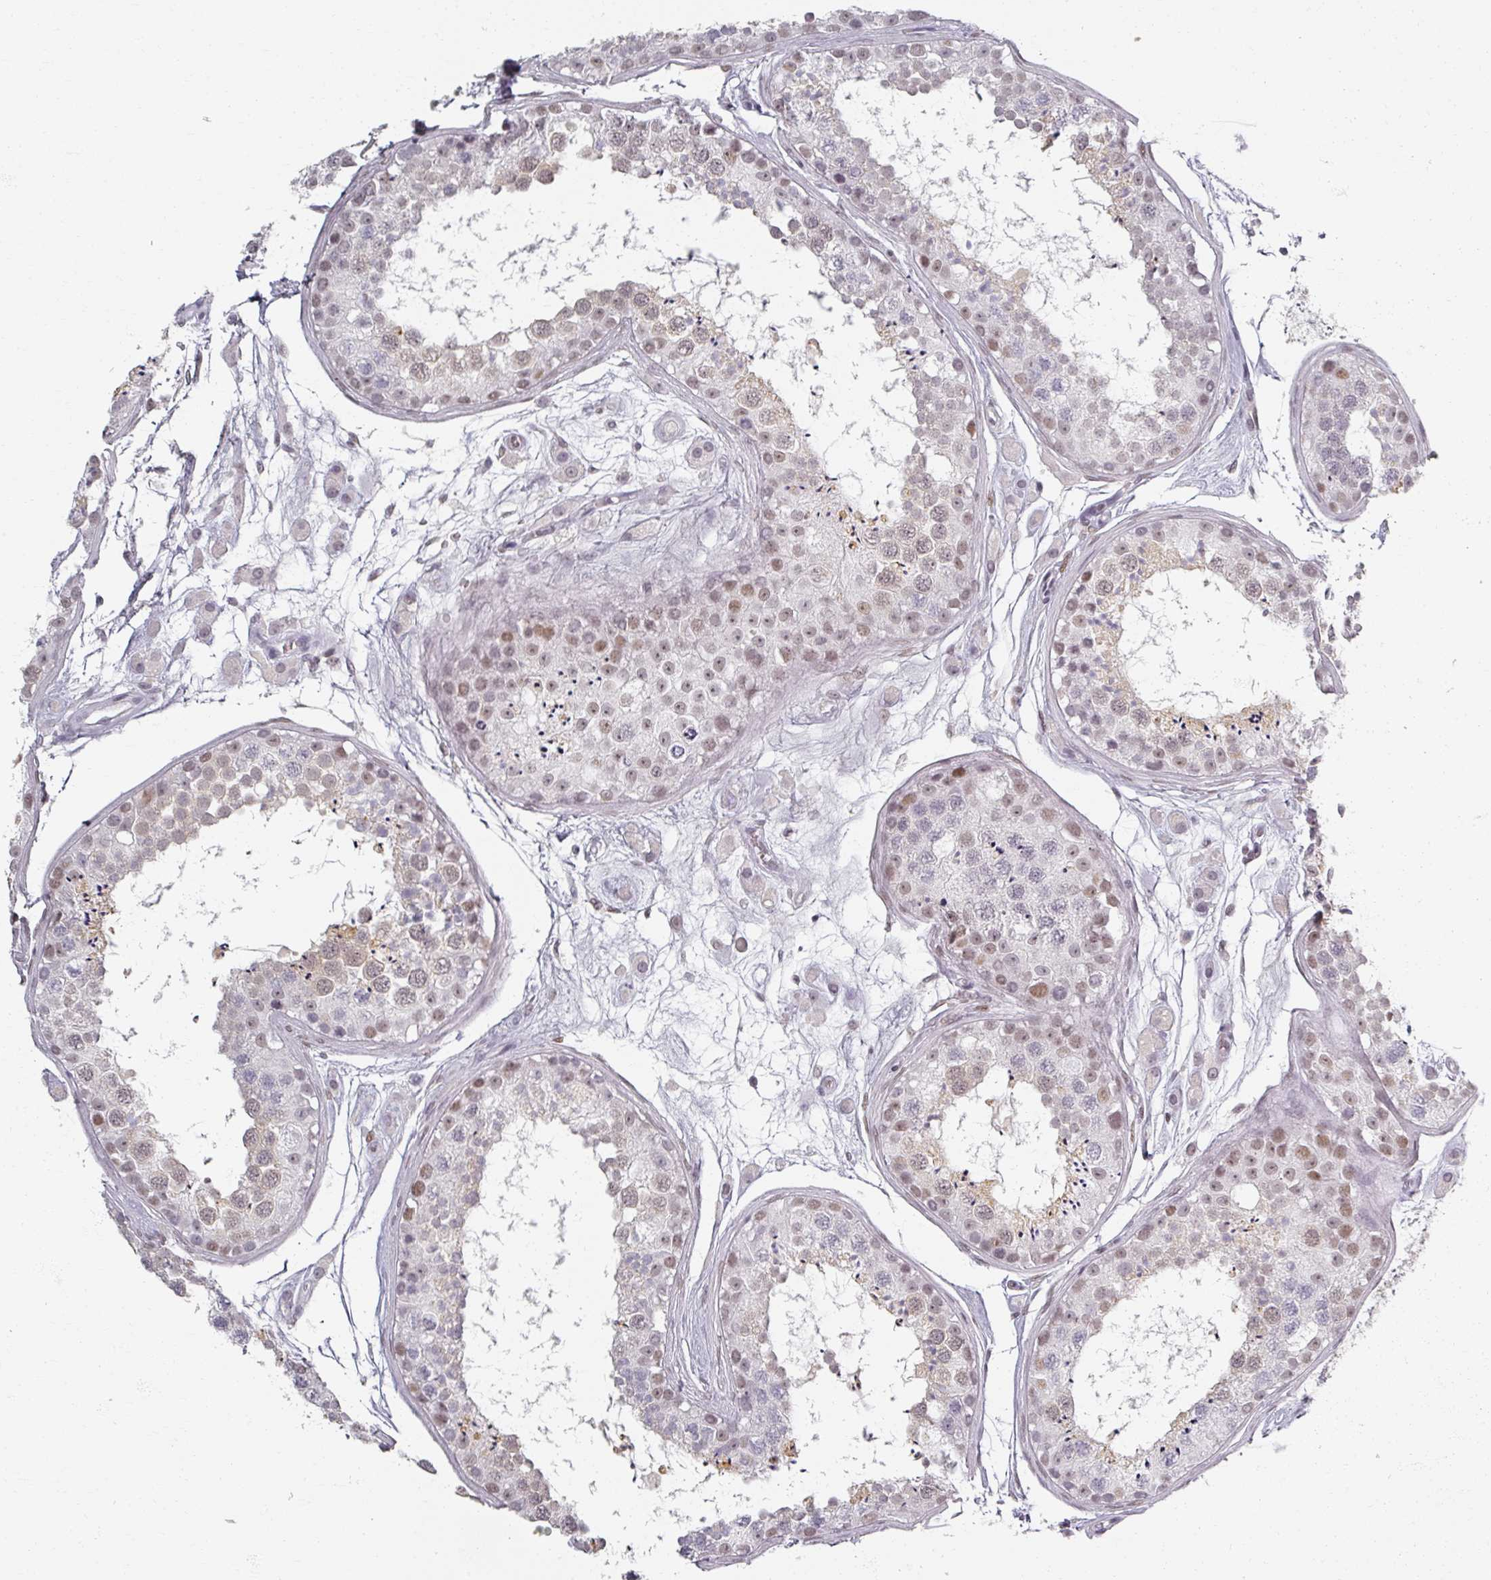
{"staining": {"intensity": "moderate", "quantity": "25%-75%", "location": "nuclear"}, "tissue": "testis", "cell_type": "Cells in seminiferous ducts", "image_type": "normal", "snomed": [{"axis": "morphology", "description": "Normal tissue, NOS"}, {"axis": "topography", "description": "Testis"}], "caption": "Protein analysis of normal testis exhibits moderate nuclear staining in approximately 25%-75% of cells in seminiferous ducts. (Brightfield microscopy of DAB IHC at high magnification).", "gene": "RIPOR3", "patient": {"sex": "male", "age": 25}}